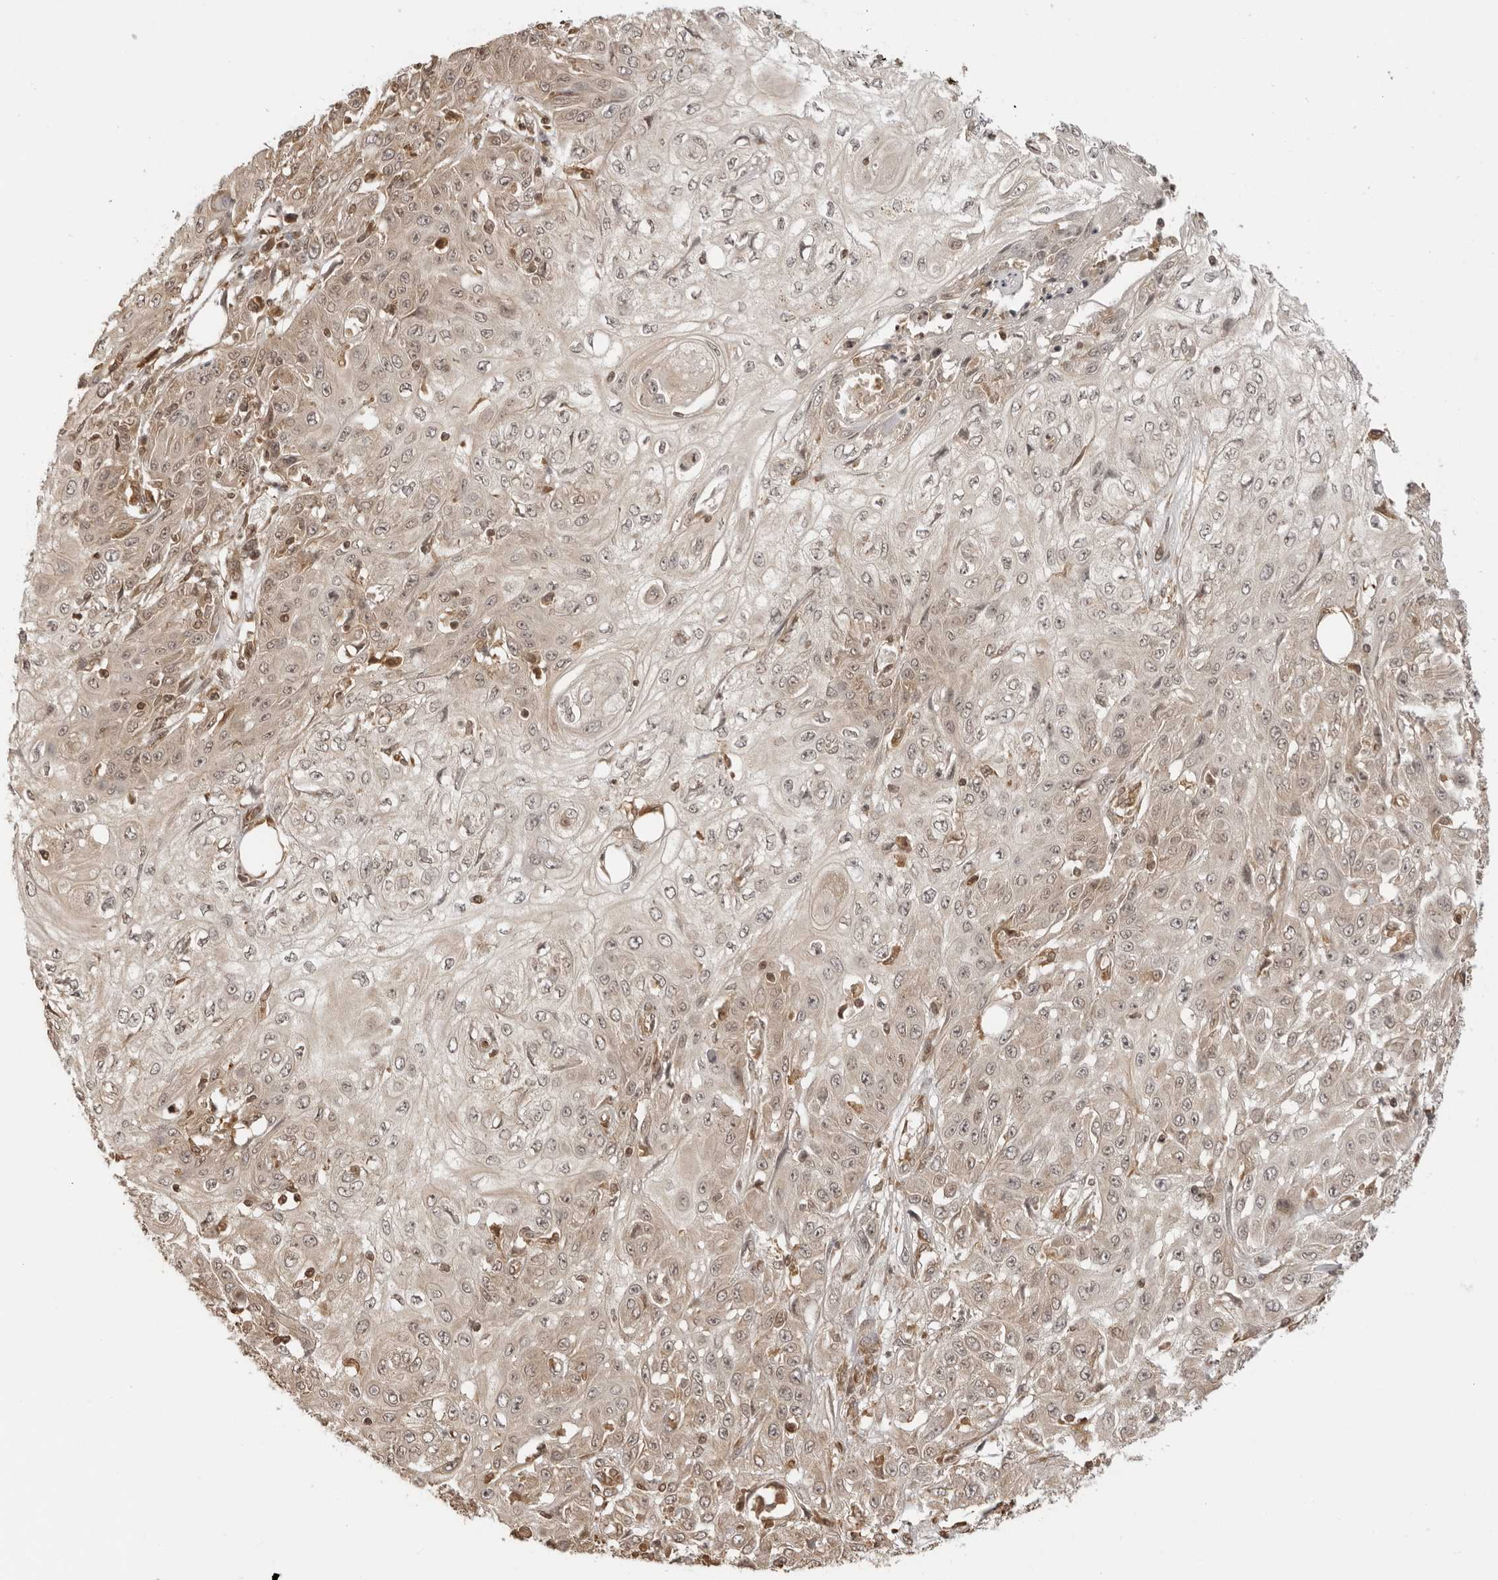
{"staining": {"intensity": "weak", "quantity": ">75%", "location": "cytoplasmic/membranous,nuclear"}, "tissue": "skin cancer", "cell_type": "Tumor cells", "image_type": "cancer", "snomed": [{"axis": "morphology", "description": "Squamous cell carcinoma, NOS"}, {"axis": "morphology", "description": "Squamous cell carcinoma, metastatic, NOS"}, {"axis": "topography", "description": "Skin"}, {"axis": "topography", "description": "Lymph node"}], "caption": "Skin cancer stained with a protein marker demonstrates weak staining in tumor cells.", "gene": "IKBKE", "patient": {"sex": "male", "age": 75}}